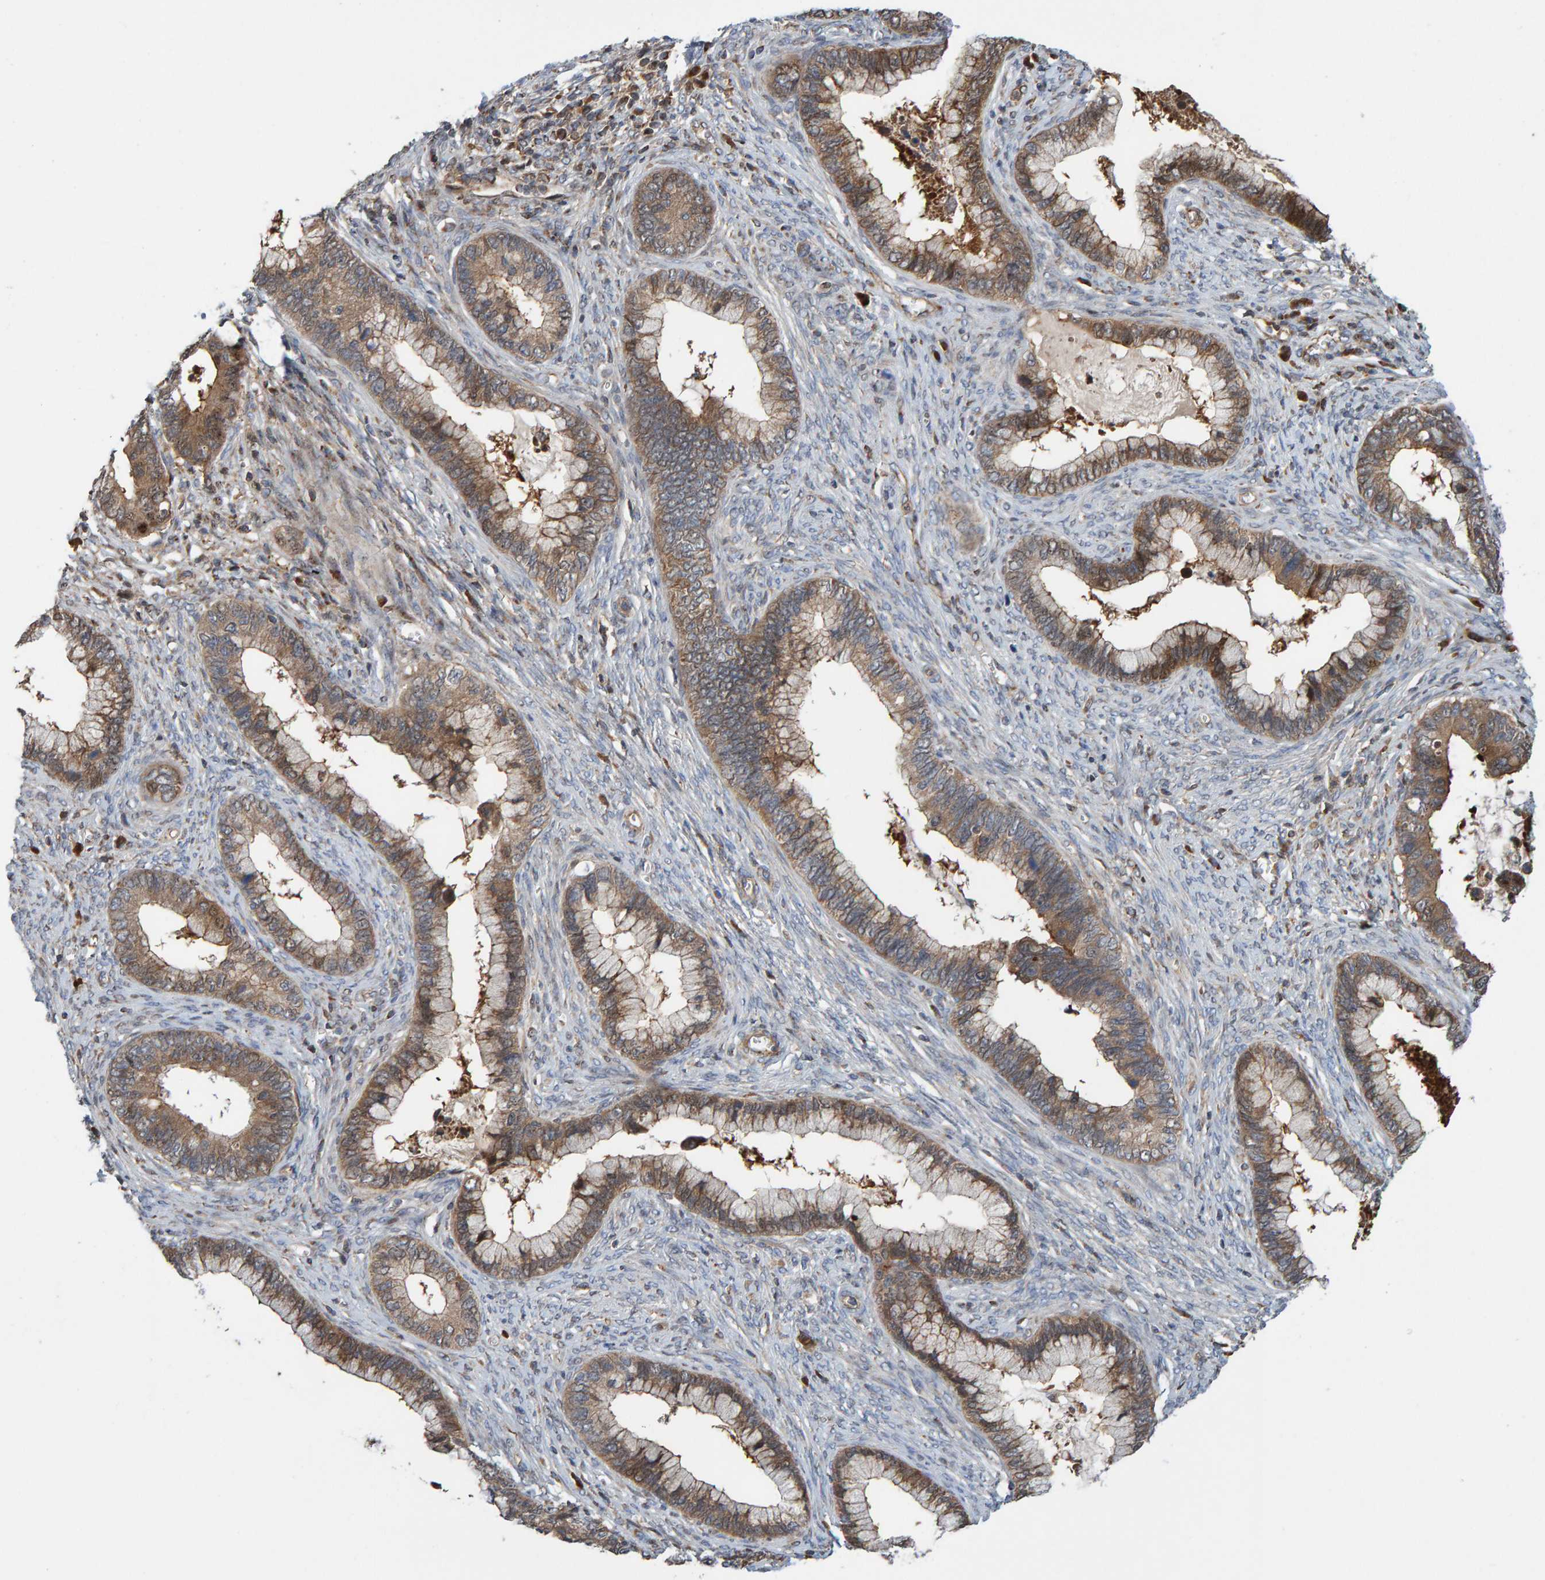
{"staining": {"intensity": "moderate", "quantity": ">75%", "location": "cytoplasmic/membranous"}, "tissue": "cervical cancer", "cell_type": "Tumor cells", "image_type": "cancer", "snomed": [{"axis": "morphology", "description": "Adenocarcinoma, NOS"}, {"axis": "topography", "description": "Cervix"}], "caption": "IHC (DAB (3,3'-diaminobenzidine)) staining of cervical cancer (adenocarcinoma) exhibits moderate cytoplasmic/membranous protein positivity in about >75% of tumor cells. (Brightfield microscopy of DAB IHC at high magnification).", "gene": "KIAA0753", "patient": {"sex": "female", "age": 44}}